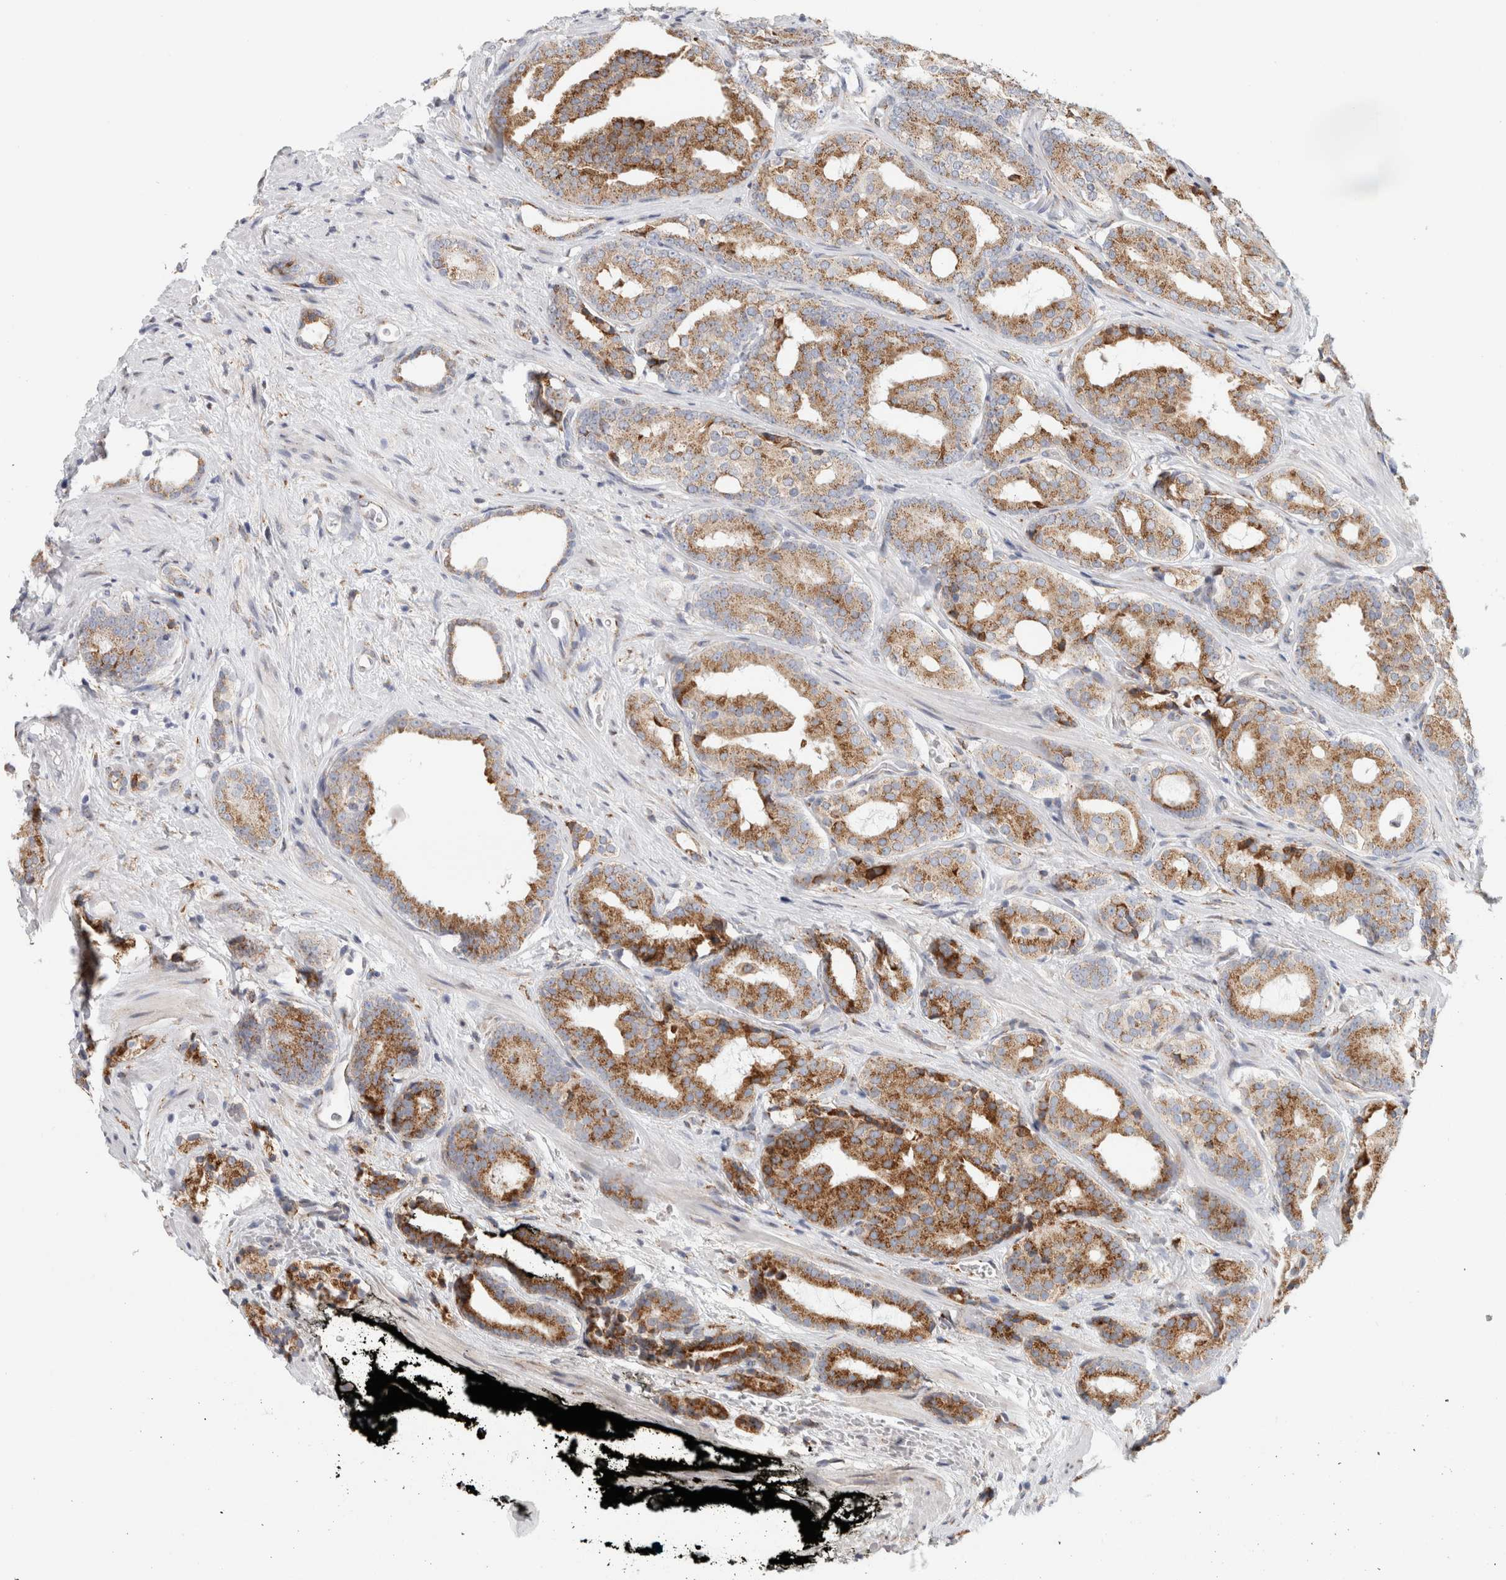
{"staining": {"intensity": "moderate", "quantity": ">75%", "location": "cytoplasmic/membranous"}, "tissue": "prostate cancer", "cell_type": "Tumor cells", "image_type": "cancer", "snomed": [{"axis": "morphology", "description": "Adenocarcinoma, High grade"}, {"axis": "topography", "description": "Prostate"}], "caption": "Immunohistochemical staining of human prostate high-grade adenocarcinoma exhibits medium levels of moderate cytoplasmic/membranous protein expression in approximately >75% of tumor cells. The staining is performed using DAB brown chromogen to label protein expression. The nuclei are counter-stained blue using hematoxylin.", "gene": "MCFD2", "patient": {"sex": "male", "age": 71}}